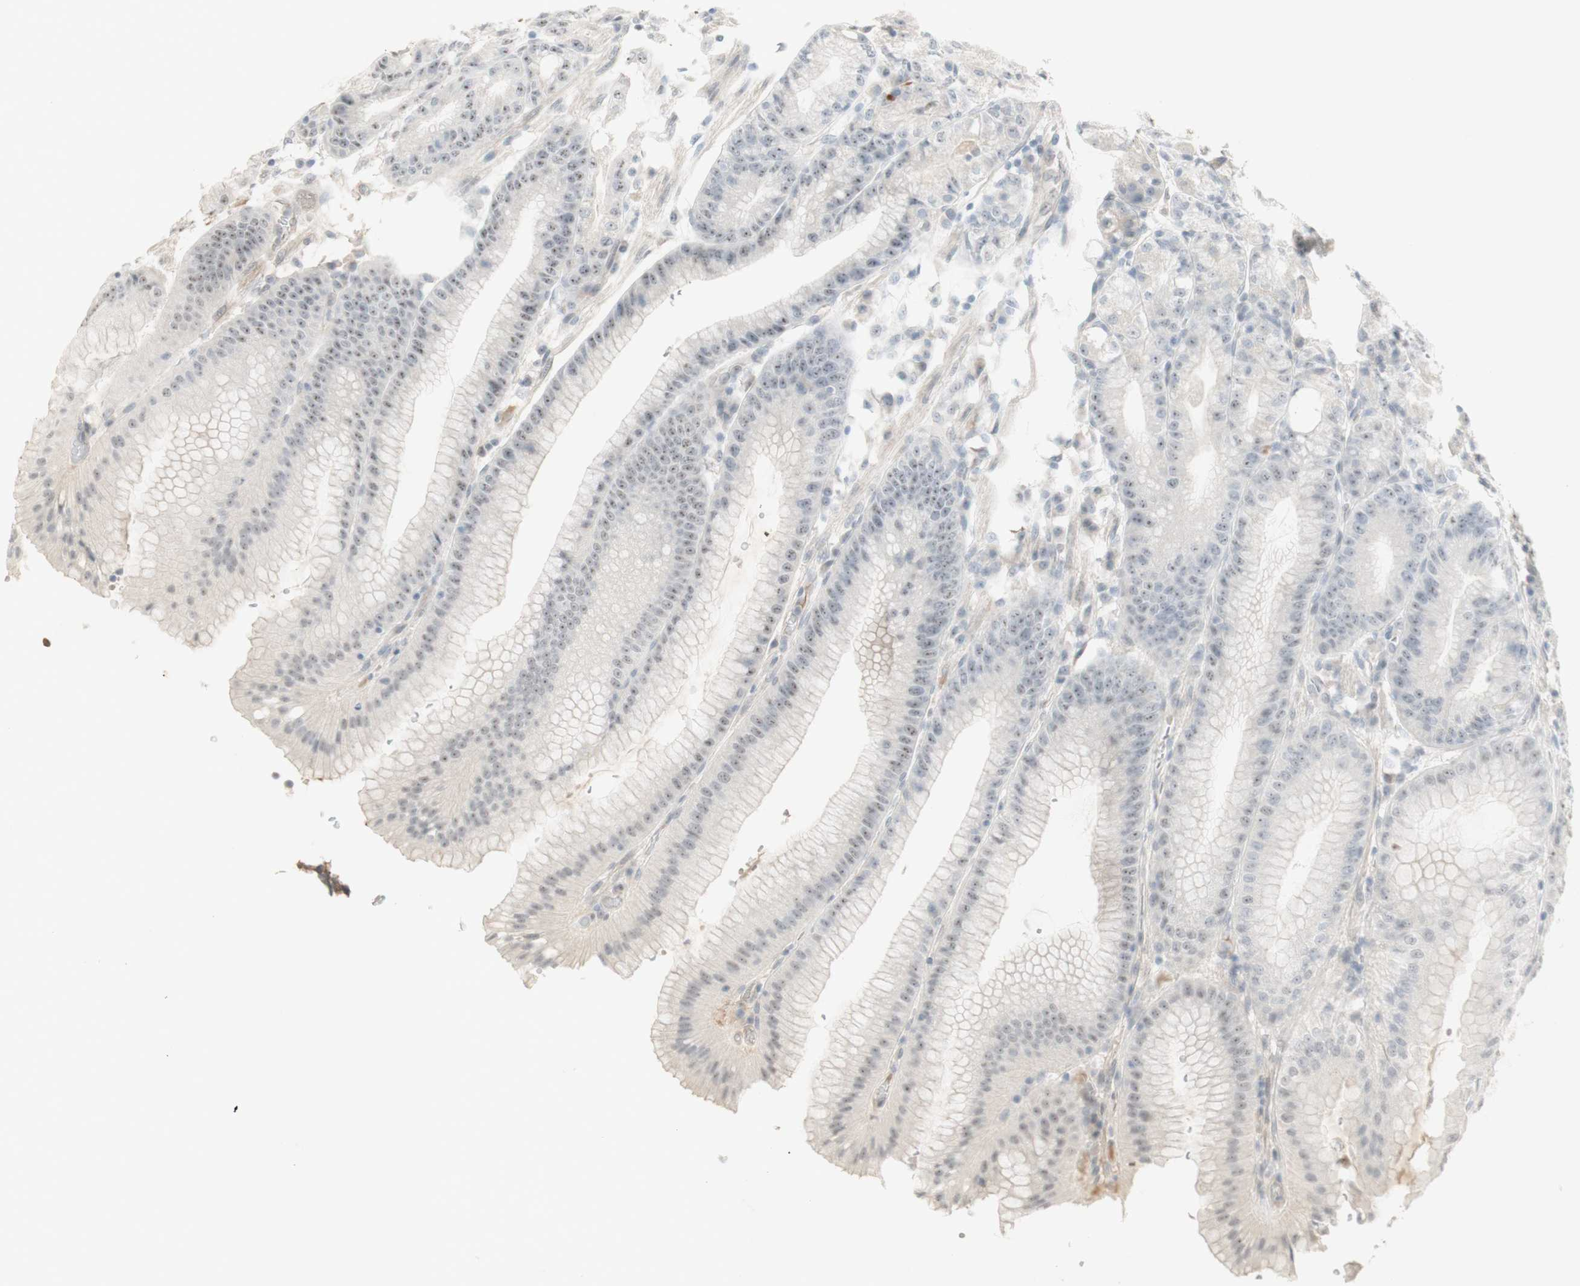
{"staining": {"intensity": "moderate", "quantity": "<25%", "location": "cytoplasmic/membranous"}, "tissue": "stomach", "cell_type": "Glandular cells", "image_type": "normal", "snomed": [{"axis": "morphology", "description": "Normal tissue, NOS"}, {"axis": "topography", "description": "Stomach, lower"}], "caption": "A photomicrograph of stomach stained for a protein reveals moderate cytoplasmic/membranous brown staining in glandular cells. (Brightfield microscopy of DAB IHC at high magnification).", "gene": "PLCD4", "patient": {"sex": "male", "age": 71}}